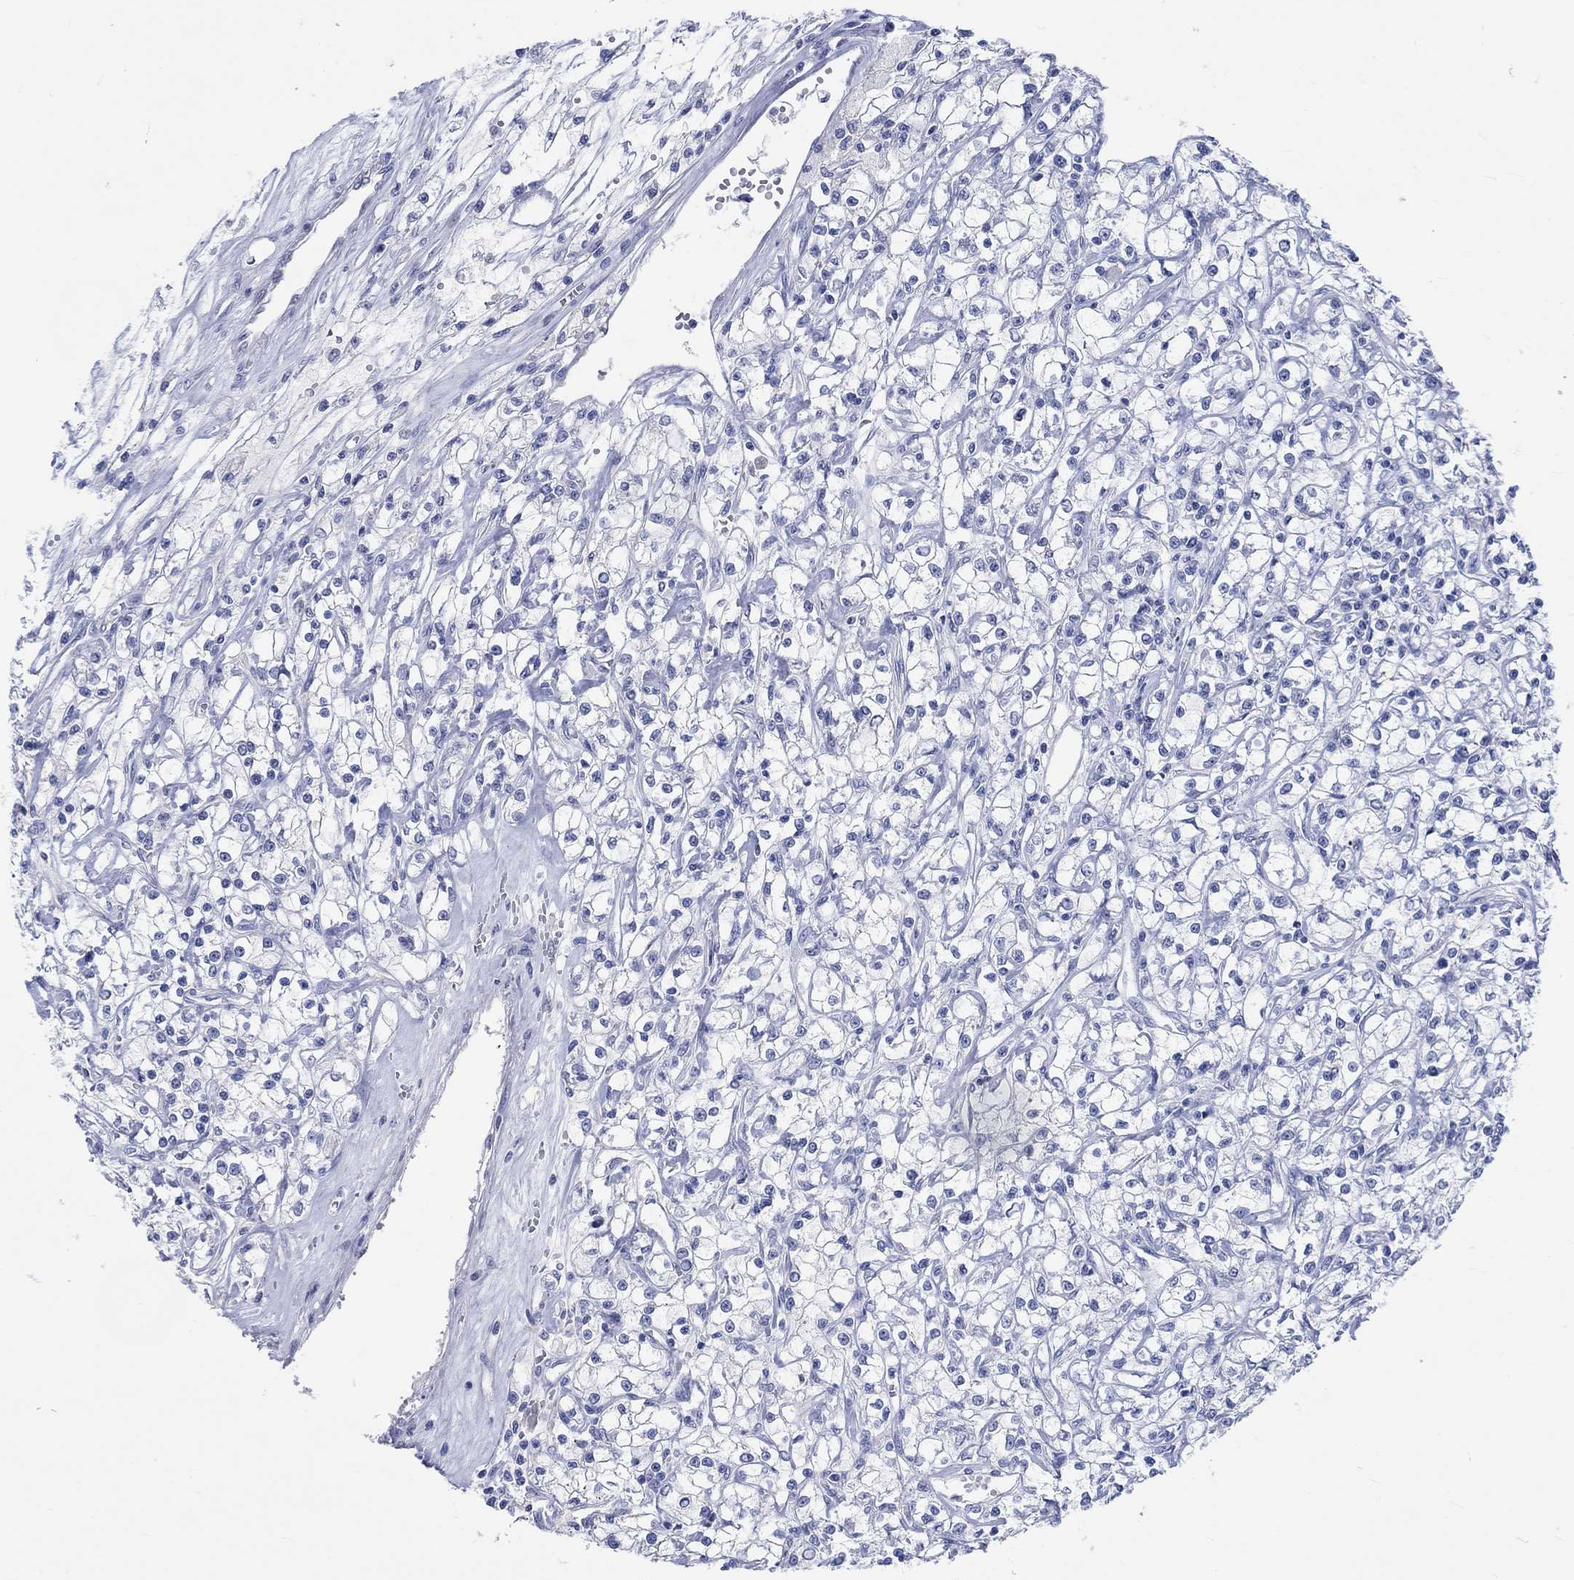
{"staining": {"intensity": "negative", "quantity": "none", "location": "none"}, "tissue": "renal cancer", "cell_type": "Tumor cells", "image_type": "cancer", "snomed": [{"axis": "morphology", "description": "Adenocarcinoma, NOS"}, {"axis": "topography", "description": "Kidney"}], "caption": "An image of renal adenocarcinoma stained for a protein displays no brown staining in tumor cells.", "gene": "C4orf47", "patient": {"sex": "female", "age": 59}}